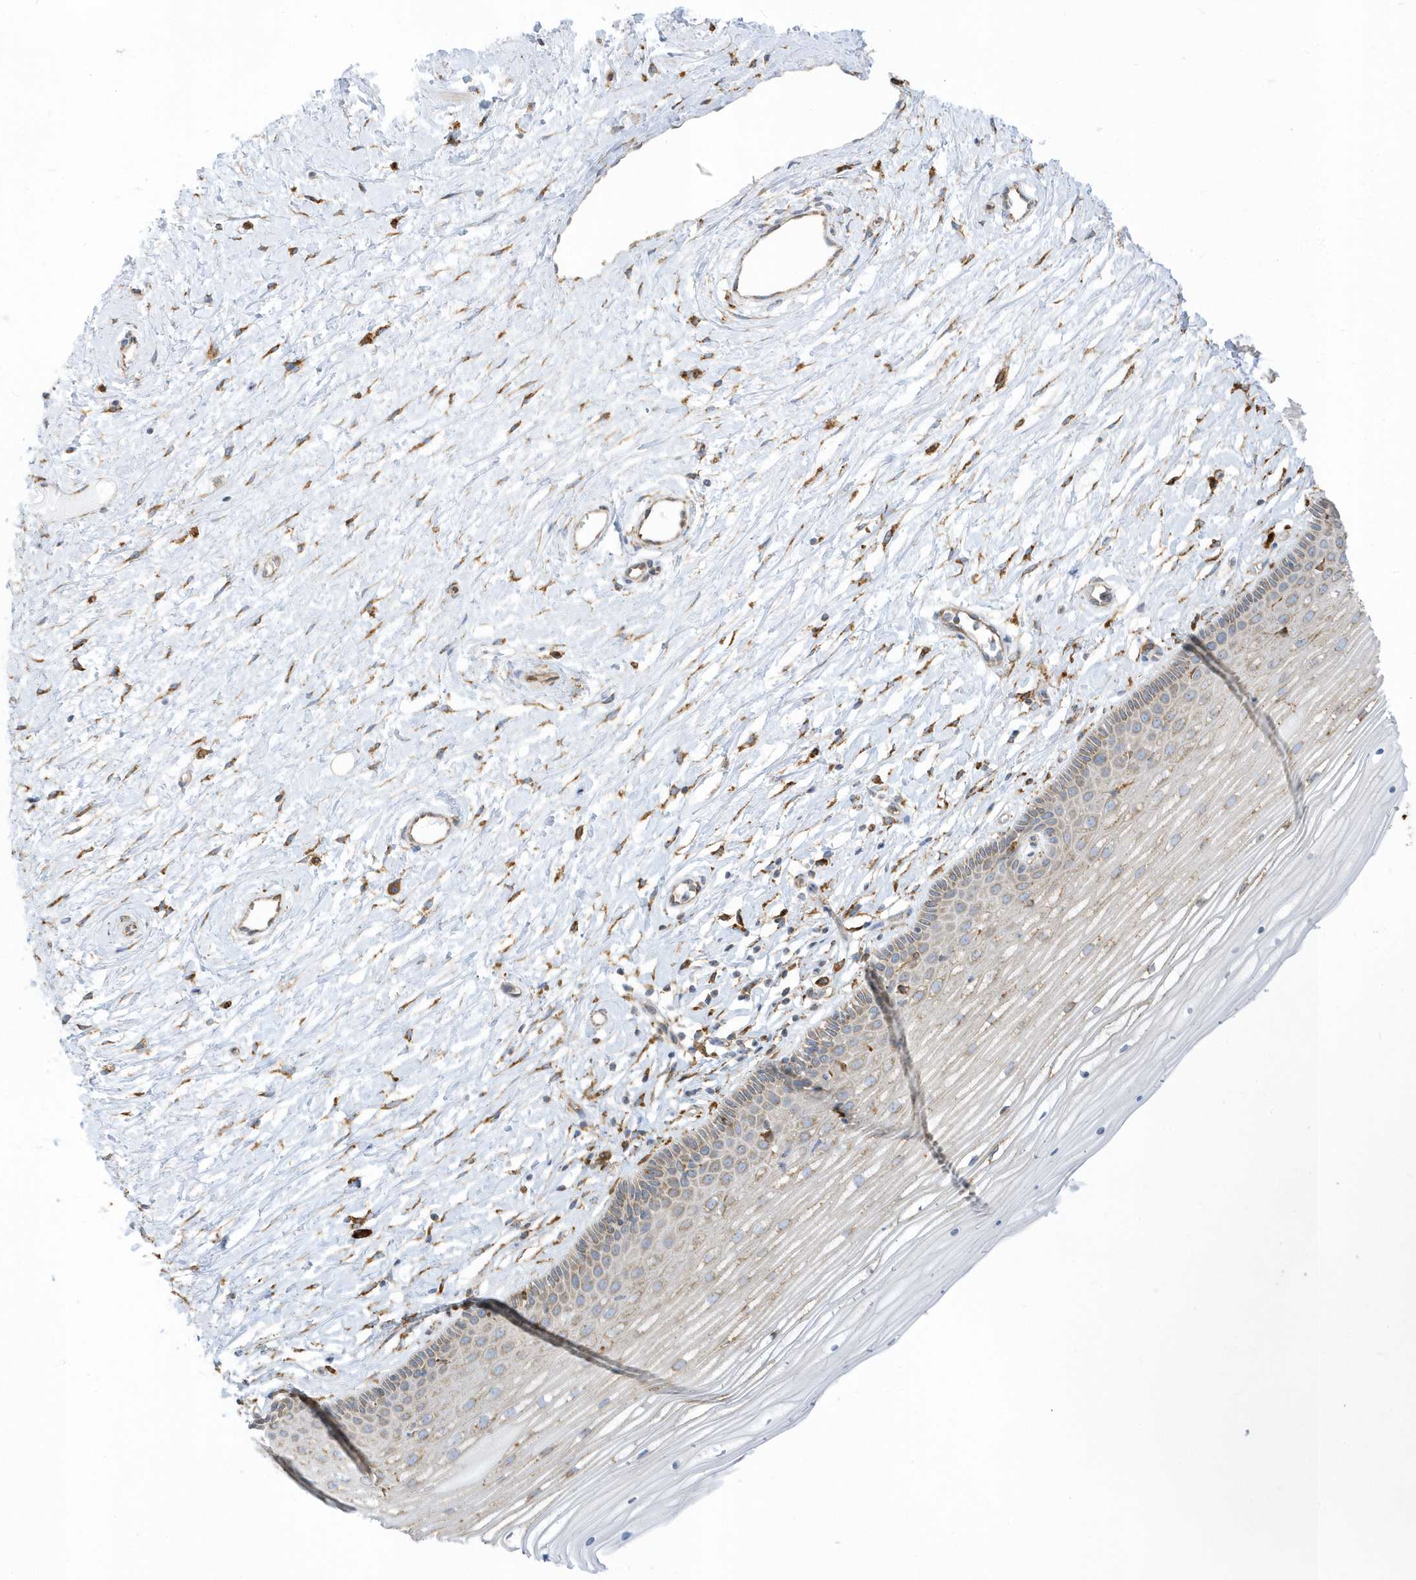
{"staining": {"intensity": "moderate", "quantity": ">75%", "location": "cytoplasmic/membranous"}, "tissue": "vagina", "cell_type": "Squamous epithelial cells", "image_type": "normal", "snomed": [{"axis": "morphology", "description": "Normal tissue, NOS"}, {"axis": "topography", "description": "Vagina"}, {"axis": "topography", "description": "Cervix"}], "caption": "Protein analysis of unremarkable vagina displays moderate cytoplasmic/membranous expression in approximately >75% of squamous epithelial cells.", "gene": "PDIA6", "patient": {"sex": "female", "age": 40}}